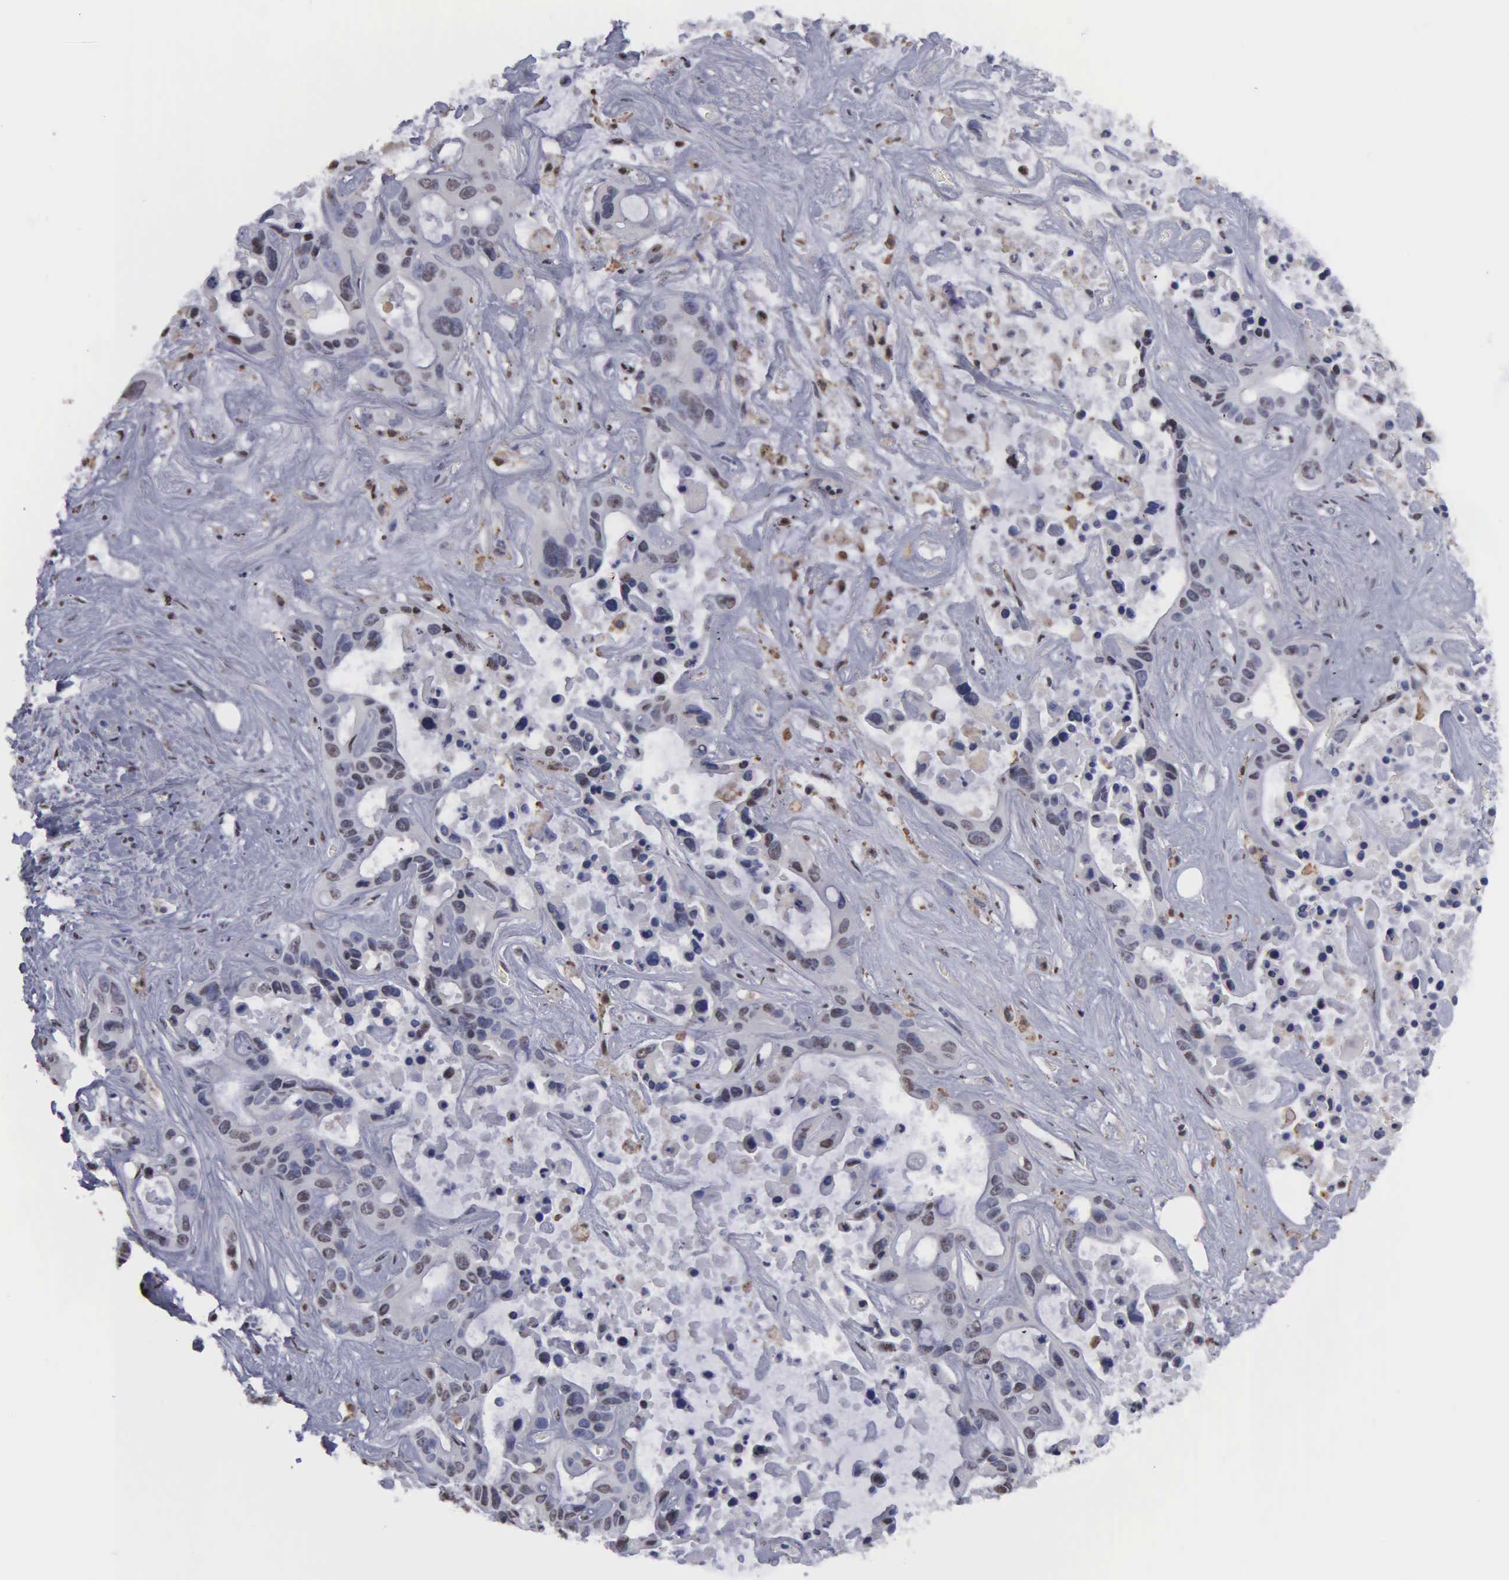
{"staining": {"intensity": "weak", "quantity": "<25%", "location": "cytoplasmic/membranous,nuclear"}, "tissue": "liver cancer", "cell_type": "Tumor cells", "image_type": "cancer", "snomed": [{"axis": "morphology", "description": "Cholangiocarcinoma"}, {"axis": "topography", "description": "Liver"}], "caption": "Tumor cells show no significant protein positivity in liver cancer (cholangiocarcinoma).", "gene": "KIAA0586", "patient": {"sex": "female", "age": 65}}